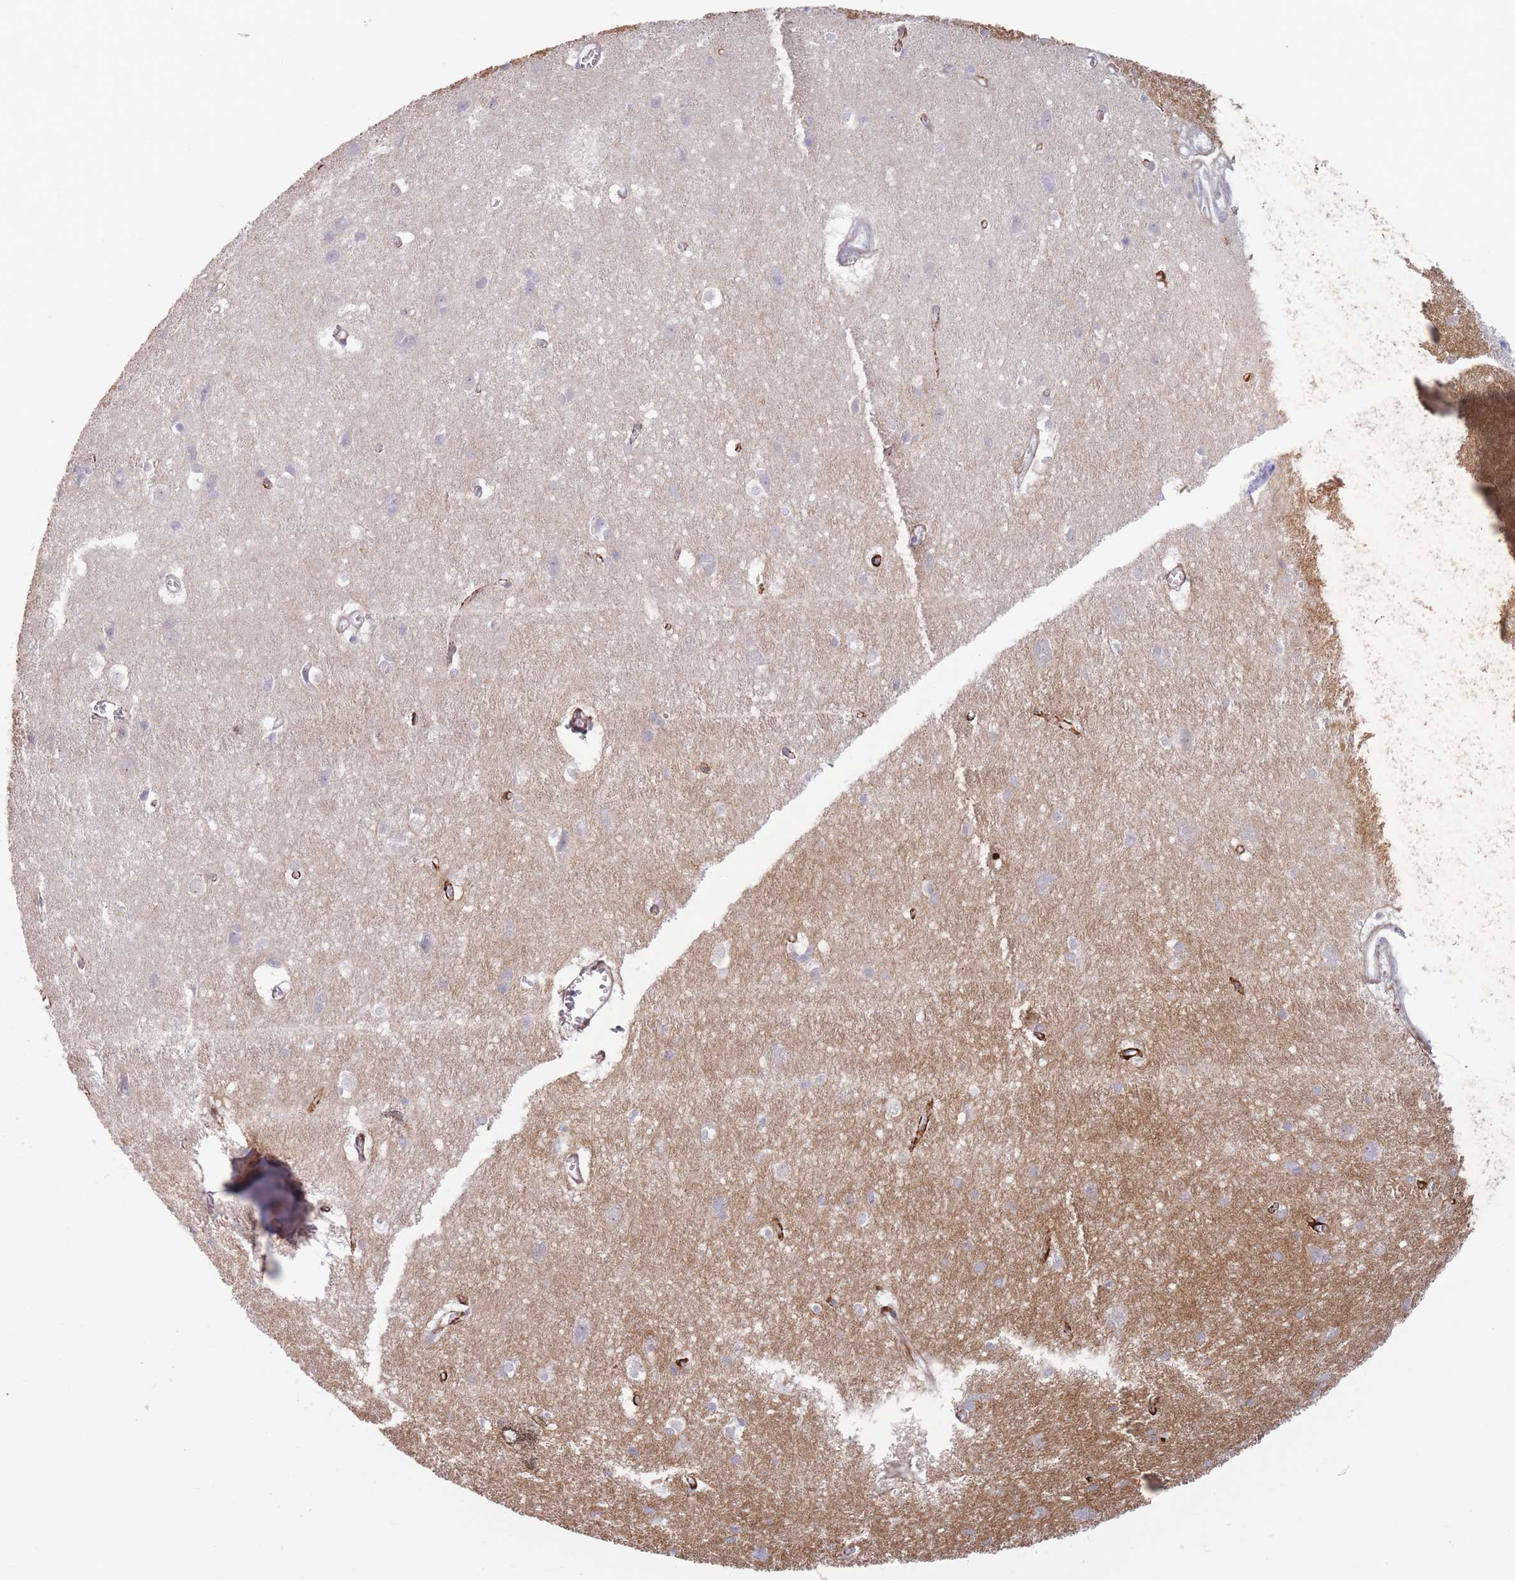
{"staining": {"intensity": "negative", "quantity": "none", "location": "none"}, "tissue": "cerebral cortex", "cell_type": "Endothelial cells", "image_type": "normal", "snomed": [{"axis": "morphology", "description": "Normal tissue, NOS"}, {"axis": "topography", "description": "Cerebral cortex"}], "caption": "Immunohistochemistry (IHC) of unremarkable cerebral cortex demonstrates no staining in endothelial cells. Nuclei are stained in blue.", "gene": "PAIP2B", "patient": {"sex": "male", "age": 54}}